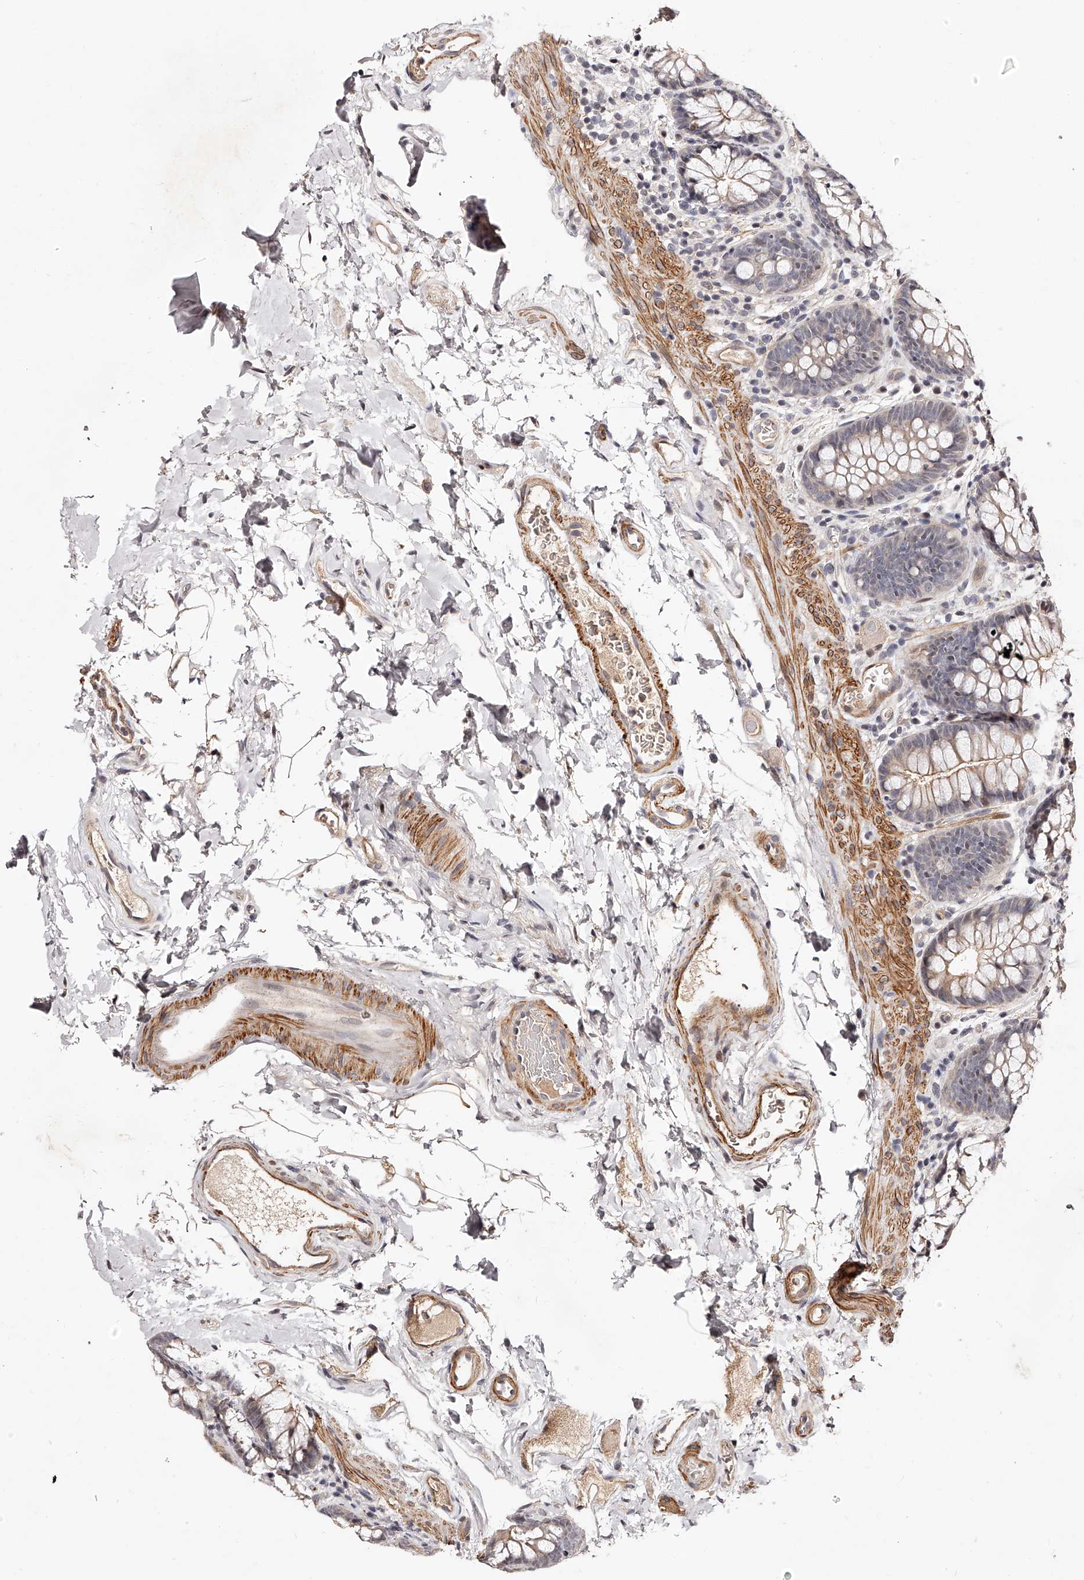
{"staining": {"intensity": "moderate", "quantity": ">75%", "location": "cytoplasmic/membranous"}, "tissue": "colon", "cell_type": "Endothelial cells", "image_type": "normal", "snomed": [{"axis": "morphology", "description": "Normal tissue, NOS"}, {"axis": "topography", "description": "Colon"}], "caption": "Approximately >75% of endothelial cells in benign colon exhibit moderate cytoplasmic/membranous protein positivity as visualized by brown immunohistochemical staining.", "gene": "CUL7", "patient": {"sex": "female", "age": 62}}